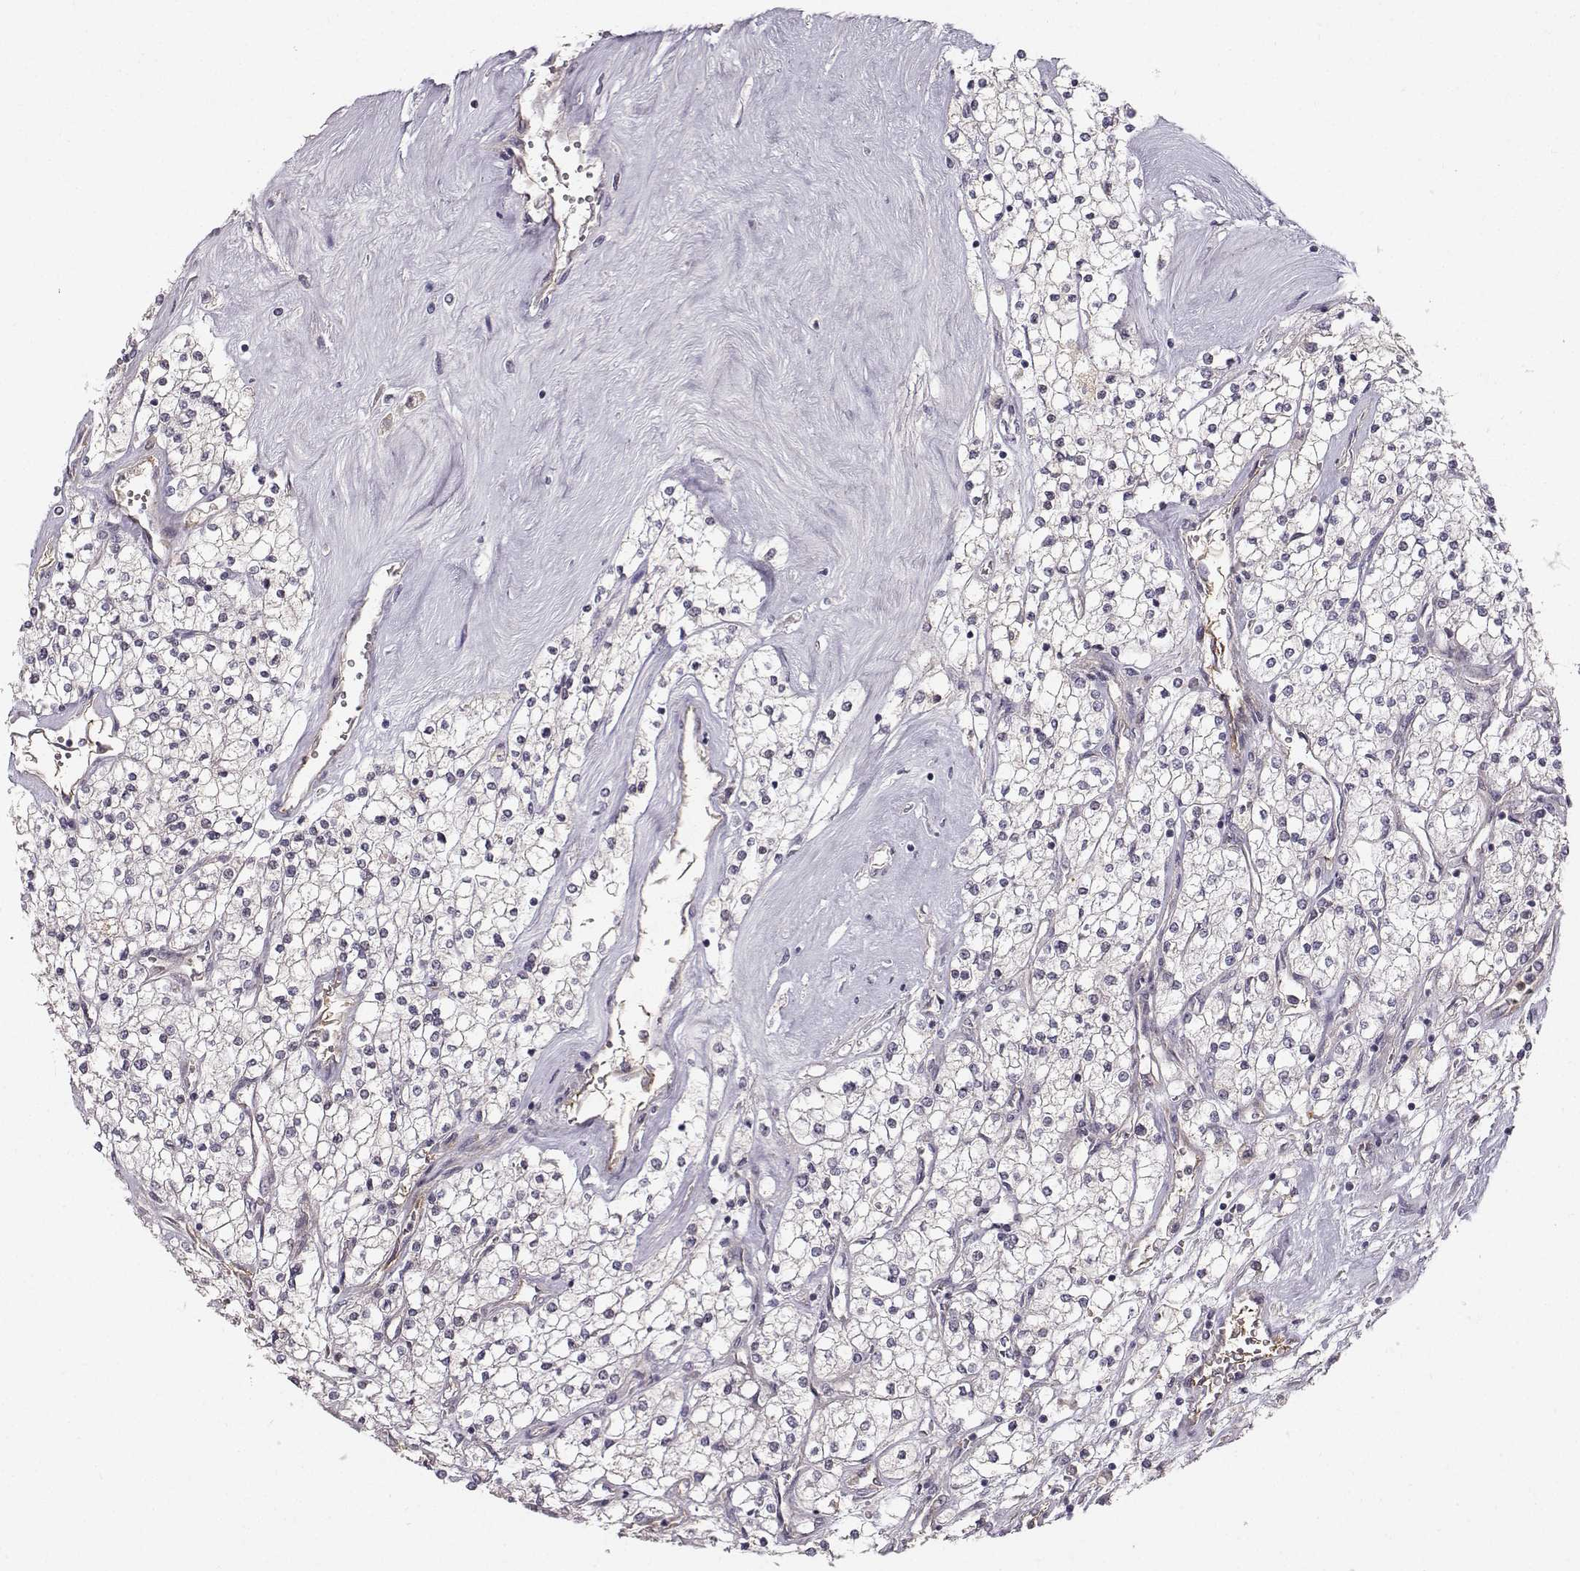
{"staining": {"intensity": "negative", "quantity": "none", "location": "none"}, "tissue": "renal cancer", "cell_type": "Tumor cells", "image_type": "cancer", "snomed": [{"axis": "morphology", "description": "Adenocarcinoma, NOS"}, {"axis": "topography", "description": "Kidney"}], "caption": "Immunohistochemistry histopathology image of neoplastic tissue: renal cancer stained with DAB (3,3'-diaminobenzidine) displays no significant protein staining in tumor cells.", "gene": "OPRD1", "patient": {"sex": "male", "age": 80}}